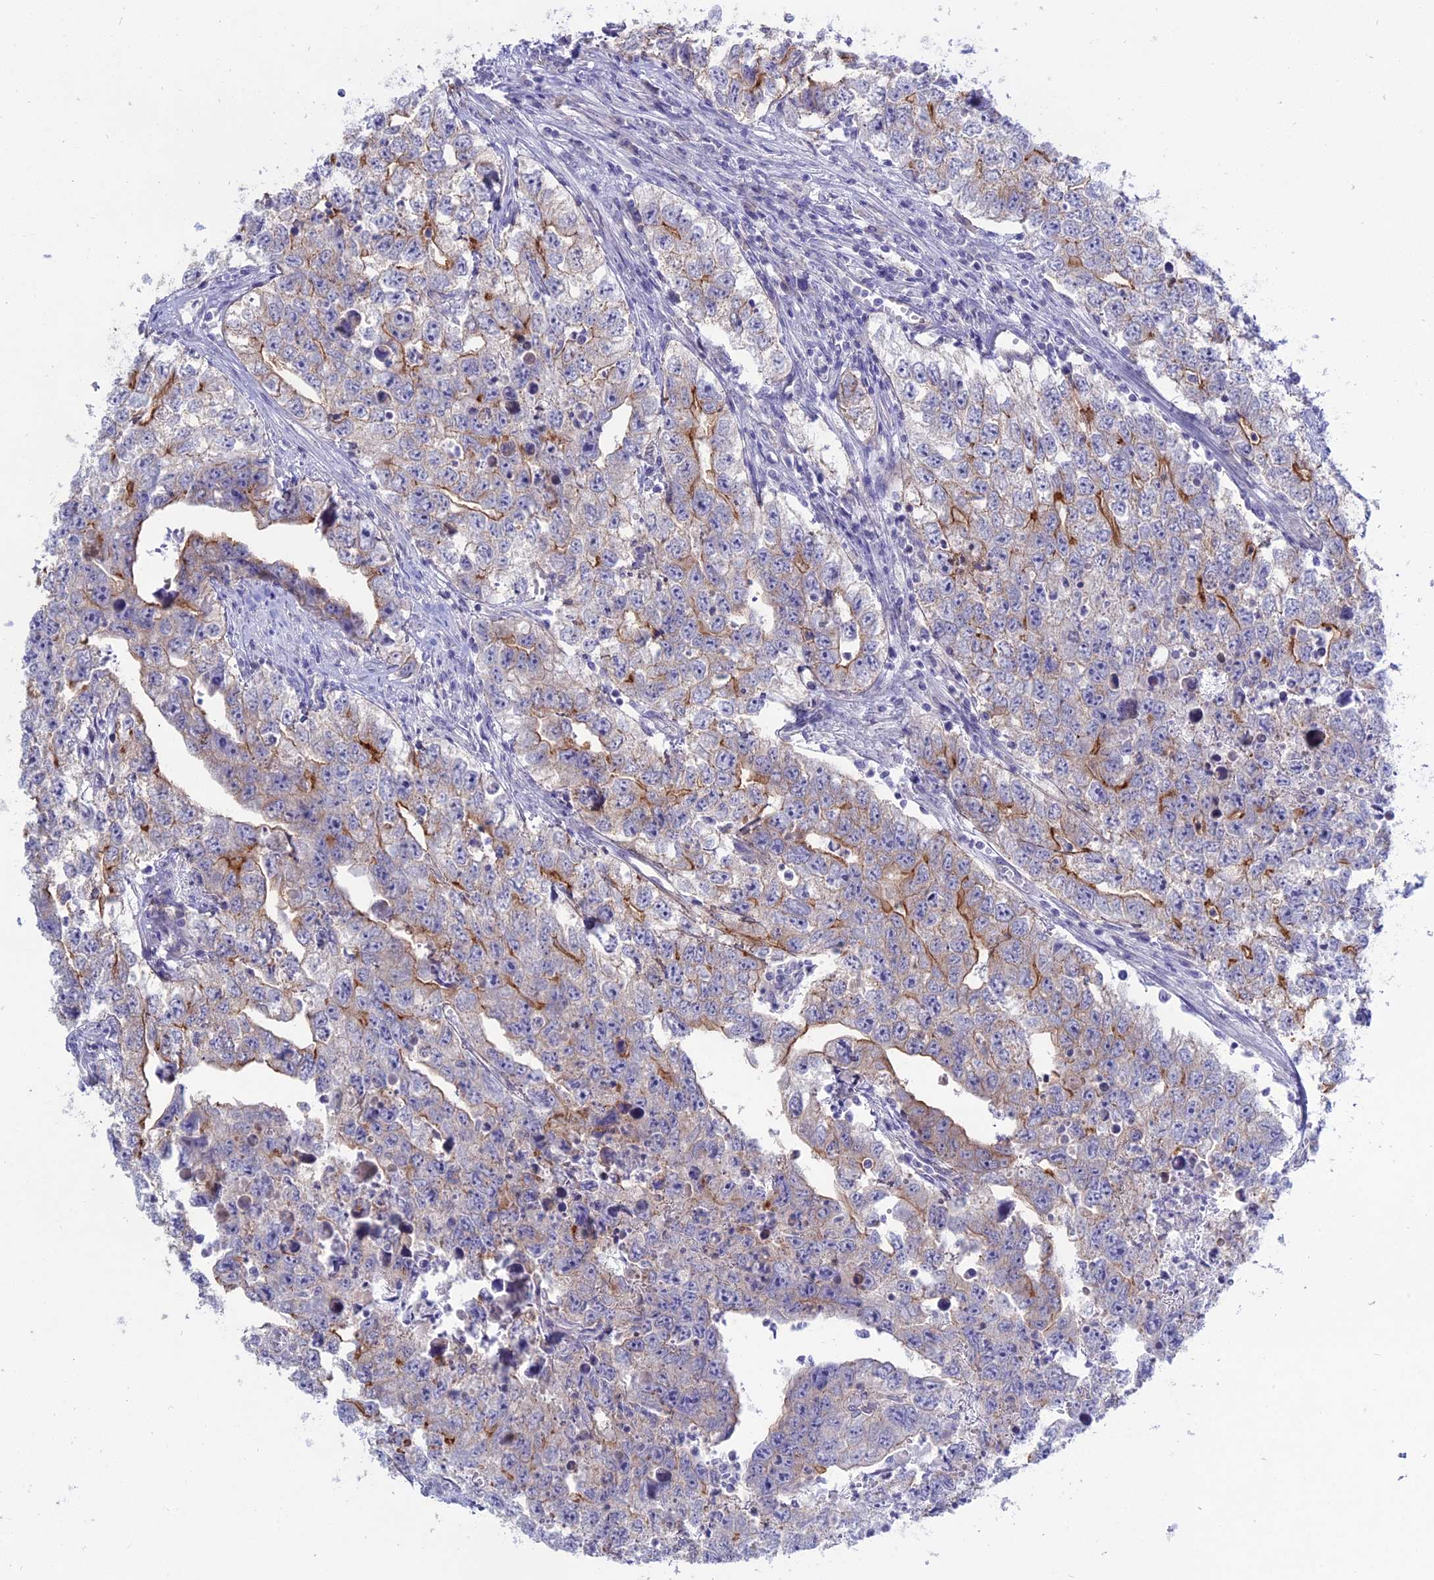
{"staining": {"intensity": "moderate", "quantity": "<25%", "location": "cytoplasmic/membranous"}, "tissue": "testis cancer", "cell_type": "Tumor cells", "image_type": "cancer", "snomed": [{"axis": "morphology", "description": "Seminoma, NOS"}, {"axis": "morphology", "description": "Carcinoma, Embryonal, NOS"}, {"axis": "topography", "description": "Testis"}], "caption": "Immunohistochemical staining of human seminoma (testis) demonstrates moderate cytoplasmic/membranous protein staining in approximately <25% of tumor cells. The staining is performed using DAB brown chromogen to label protein expression. The nuclei are counter-stained blue using hematoxylin.", "gene": "MYO5B", "patient": {"sex": "male", "age": 43}}